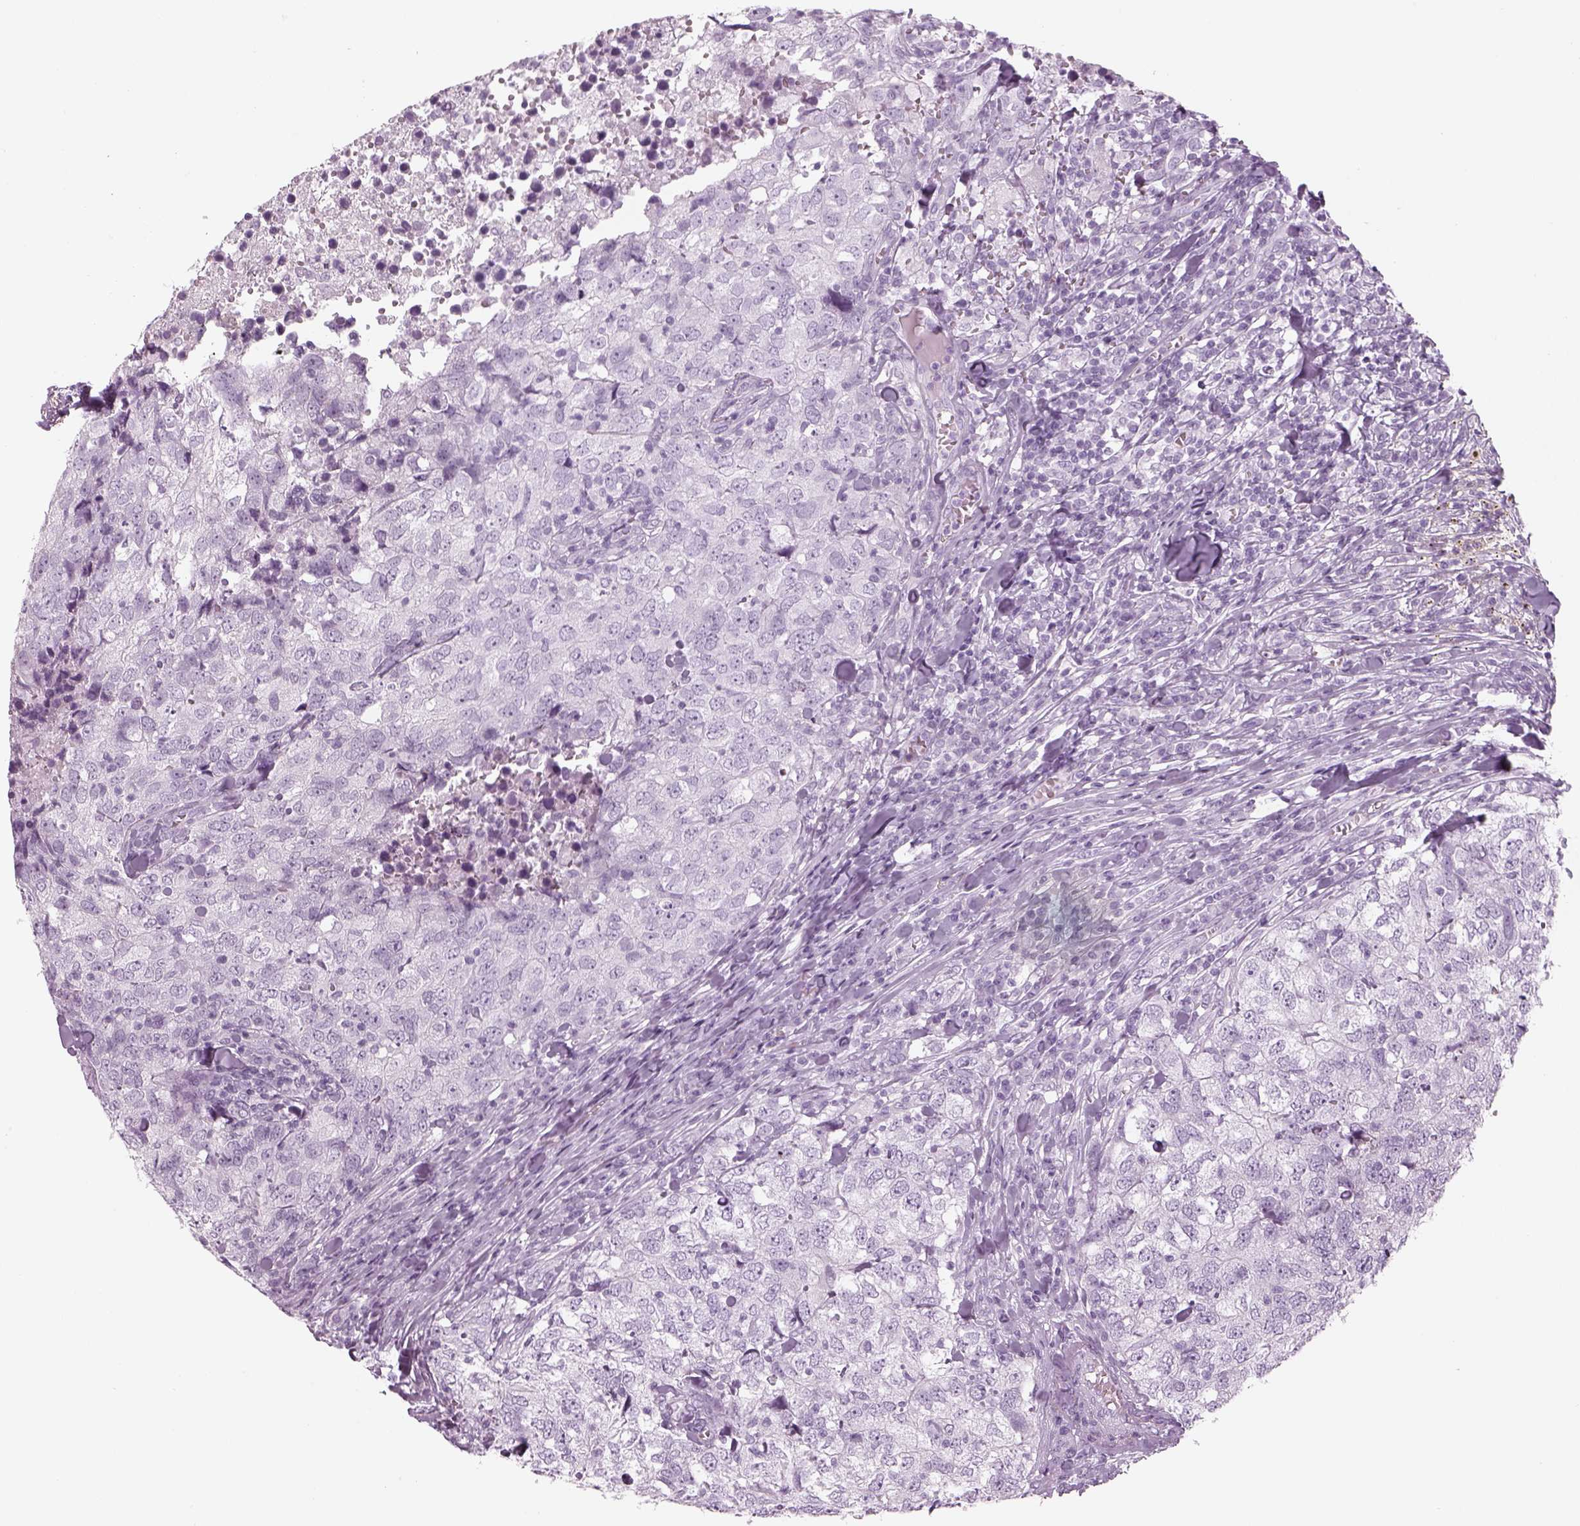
{"staining": {"intensity": "negative", "quantity": "none", "location": "none"}, "tissue": "breast cancer", "cell_type": "Tumor cells", "image_type": "cancer", "snomed": [{"axis": "morphology", "description": "Duct carcinoma"}, {"axis": "topography", "description": "Breast"}], "caption": "This is a micrograph of IHC staining of infiltrating ductal carcinoma (breast), which shows no staining in tumor cells.", "gene": "SAG", "patient": {"sex": "female", "age": 30}}